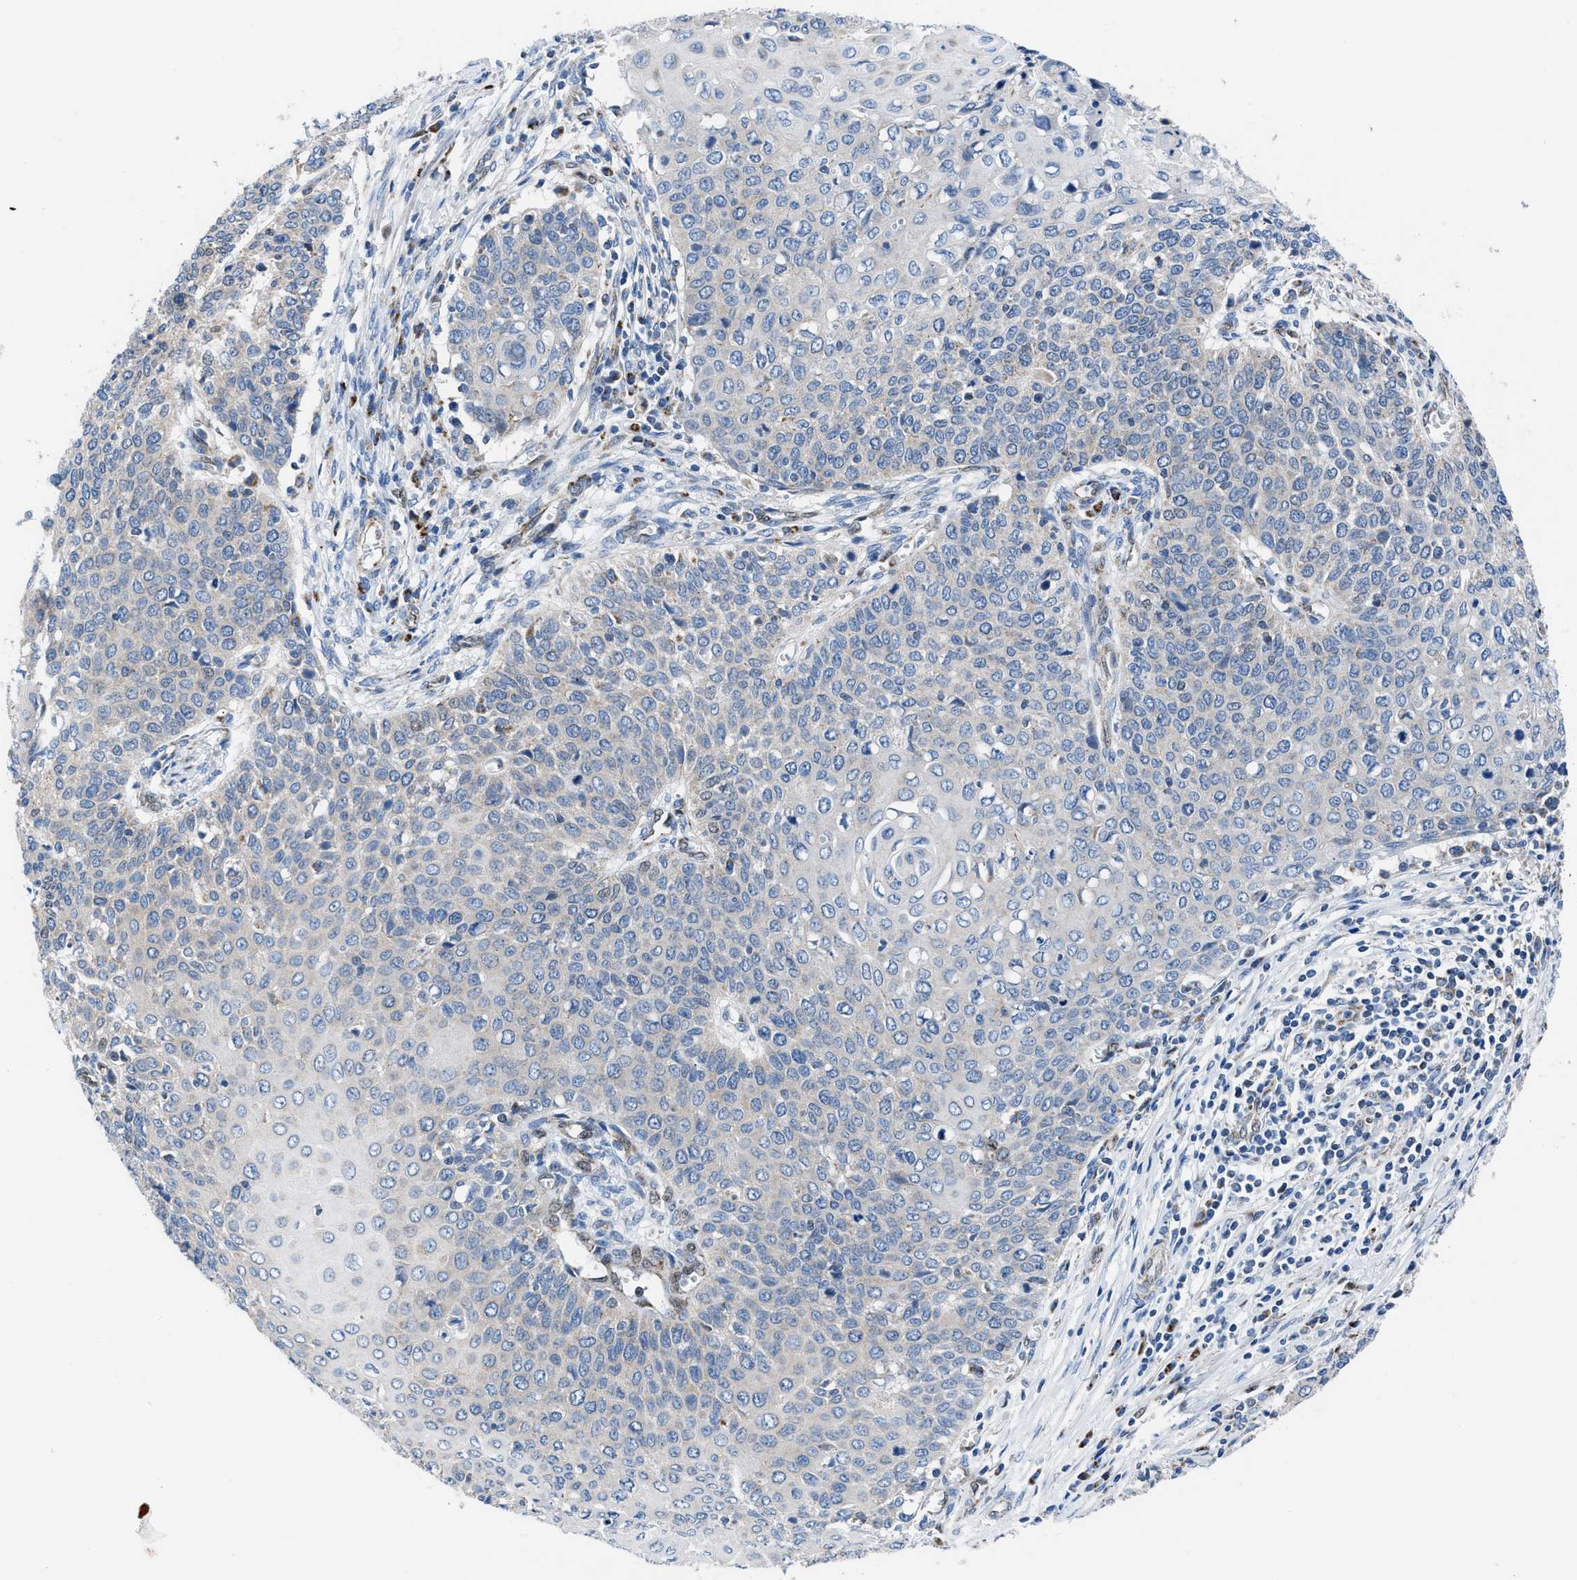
{"staining": {"intensity": "negative", "quantity": "none", "location": "none"}, "tissue": "cervical cancer", "cell_type": "Tumor cells", "image_type": "cancer", "snomed": [{"axis": "morphology", "description": "Squamous cell carcinoma, NOS"}, {"axis": "topography", "description": "Cervix"}], "caption": "Immunohistochemistry (IHC) of cervical cancer (squamous cell carcinoma) displays no positivity in tumor cells. The staining was performed using DAB (3,3'-diaminobenzidine) to visualize the protein expression in brown, while the nuclei were stained in blue with hematoxylin (Magnification: 20x).", "gene": "LMO2", "patient": {"sex": "female", "age": 39}}